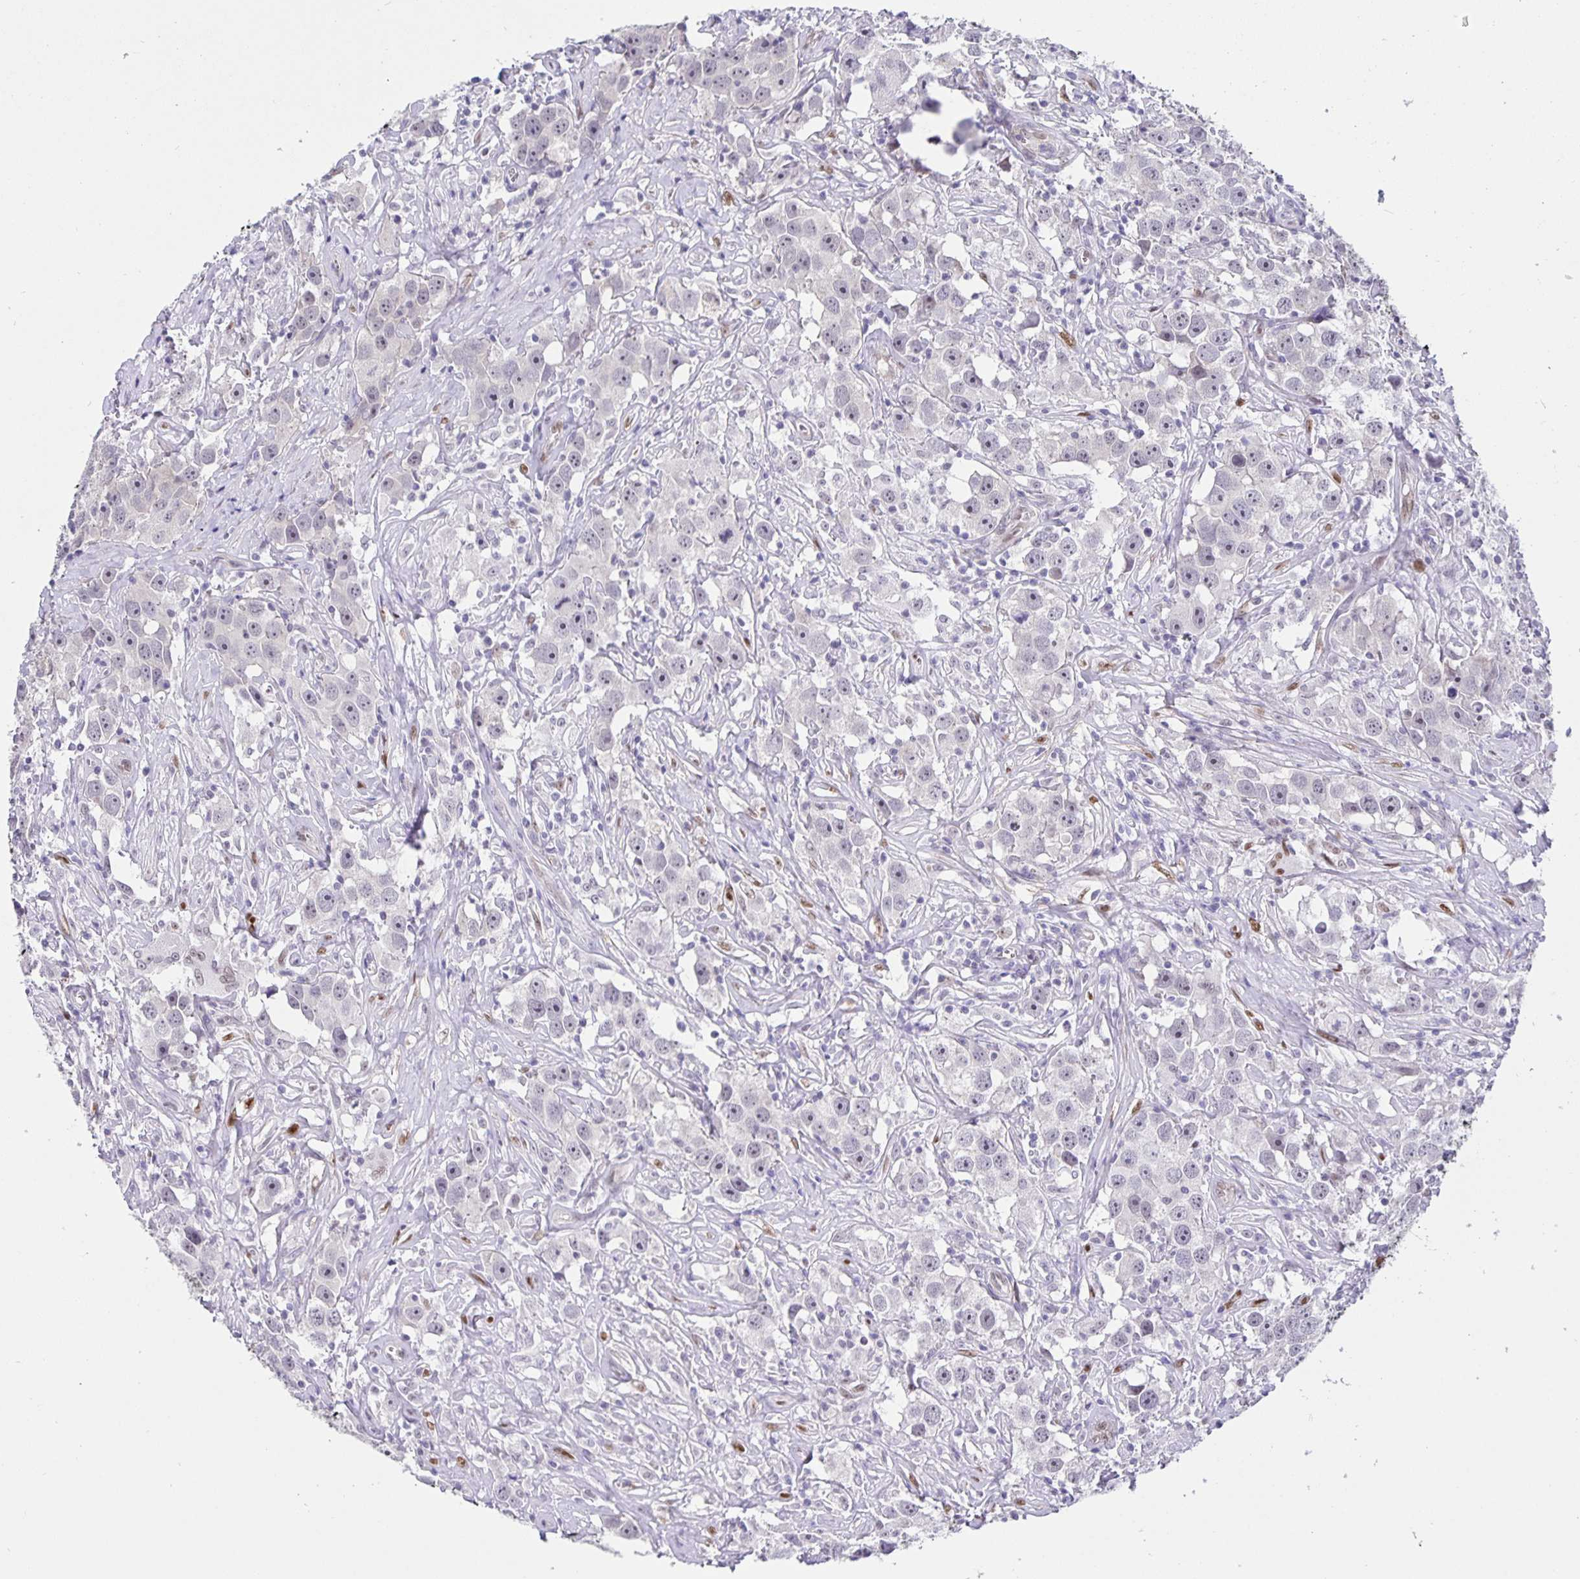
{"staining": {"intensity": "negative", "quantity": "none", "location": "none"}, "tissue": "testis cancer", "cell_type": "Tumor cells", "image_type": "cancer", "snomed": [{"axis": "morphology", "description": "Seminoma, NOS"}, {"axis": "topography", "description": "Testis"}], "caption": "High magnification brightfield microscopy of testis cancer (seminoma) stained with DAB (3,3'-diaminobenzidine) (brown) and counterstained with hematoxylin (blue): tumor cells show no significant expression. The staining is performed using DAB (3,3'-diaminobenzidine) brown chromogen with nuclei counter-stained in using hematoxylin.", "gene": "FOSL2", "patient": {"sex": "male", "age": 49}}